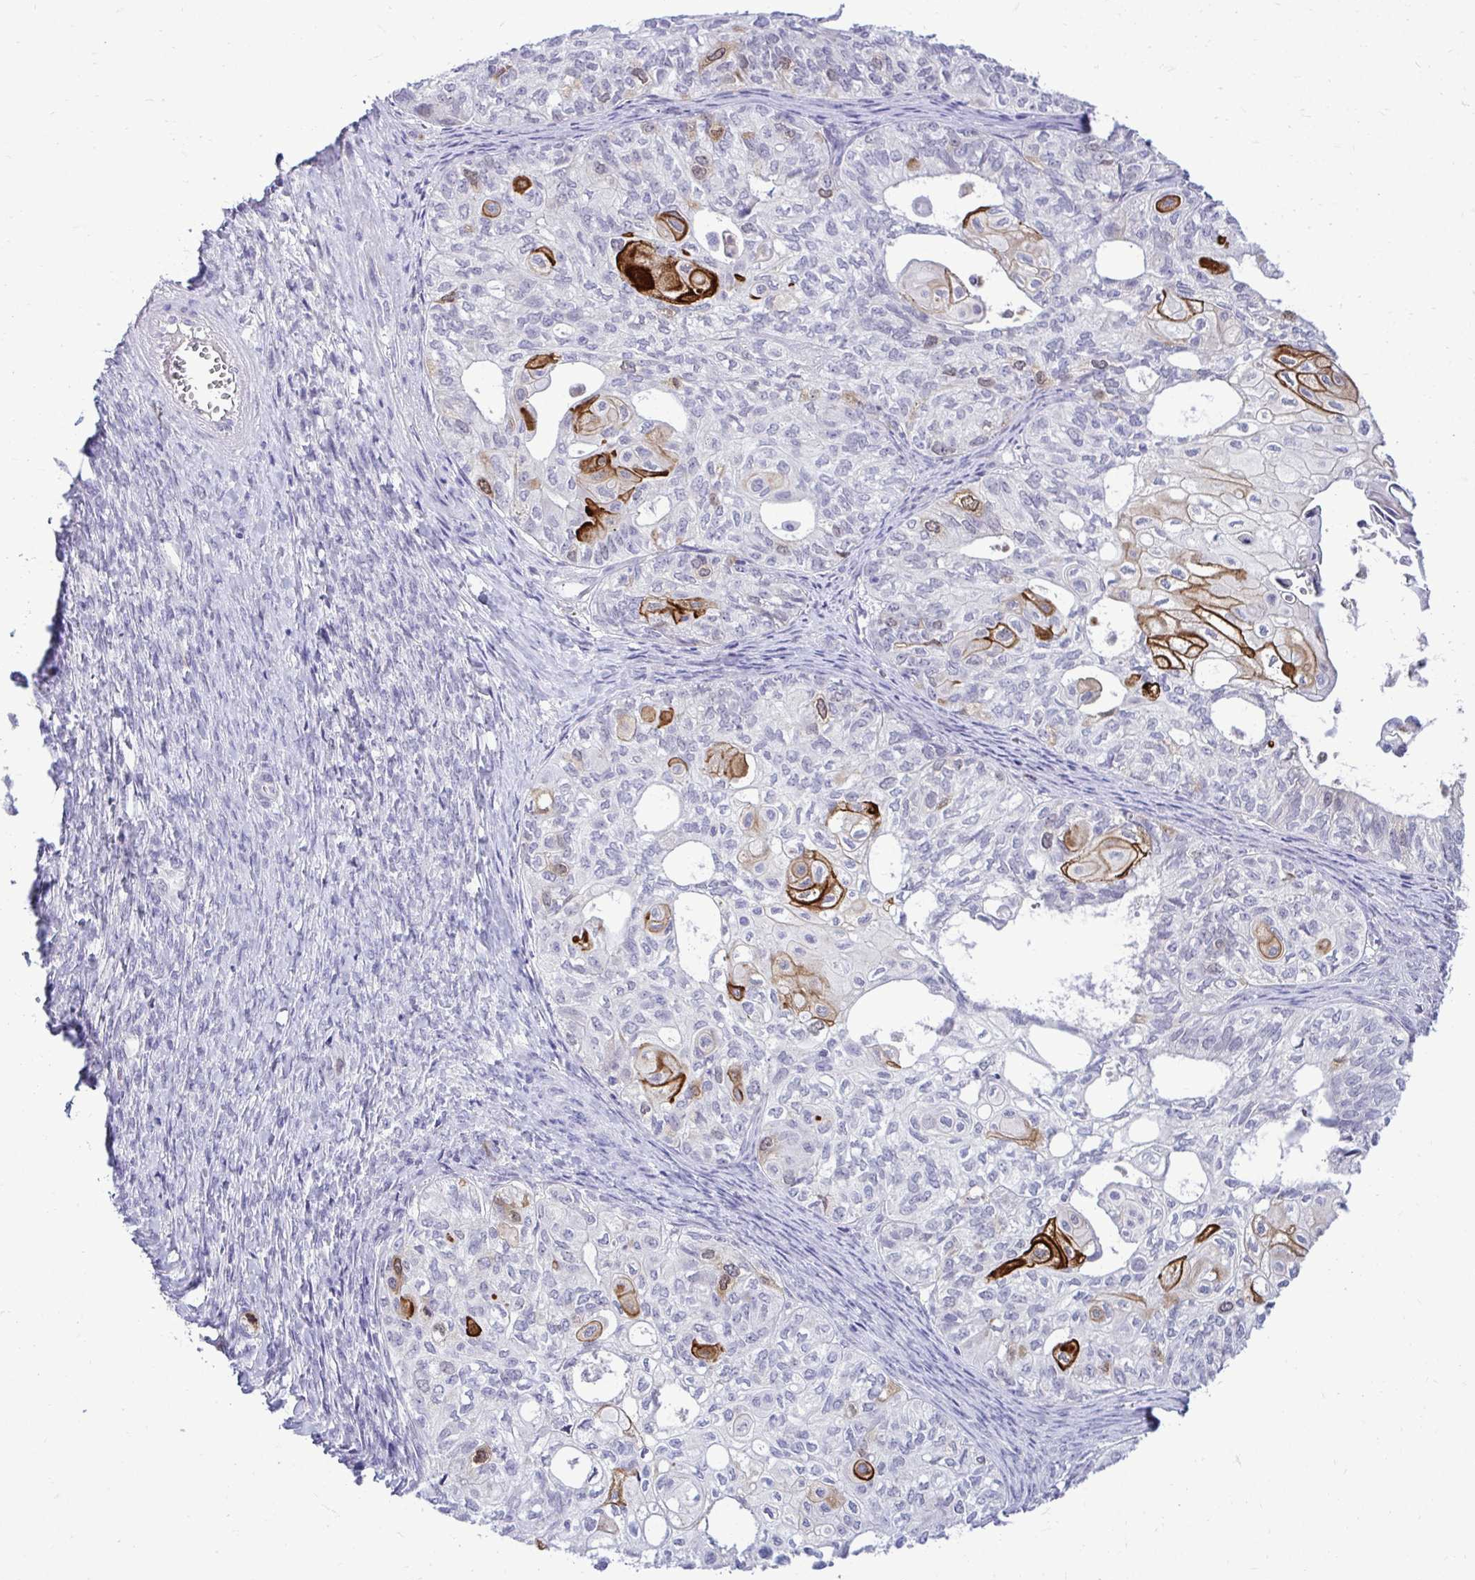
{"staining": {"intensity": "strong", "quantity": "<25%", "location": "cytoplasmic/membranous"}, "tissue": "ovarian cancer", "cell_type": "Tumor cells", "image_type": "cancer", "snomed": [{"axis": "morphology", "description": "Carcinoma, endometroid"}, {"axis": "topography", "description": "Ovary"}], "caption": "Ovarian cancer (endometroid carcinoma) stained for a protein (brown) shows strong cytoplasmic/membranous positive staining in approximately <25% of tumor cells.", "gene": "CDC20", "patient": {"sex": "female", "age": 64}}